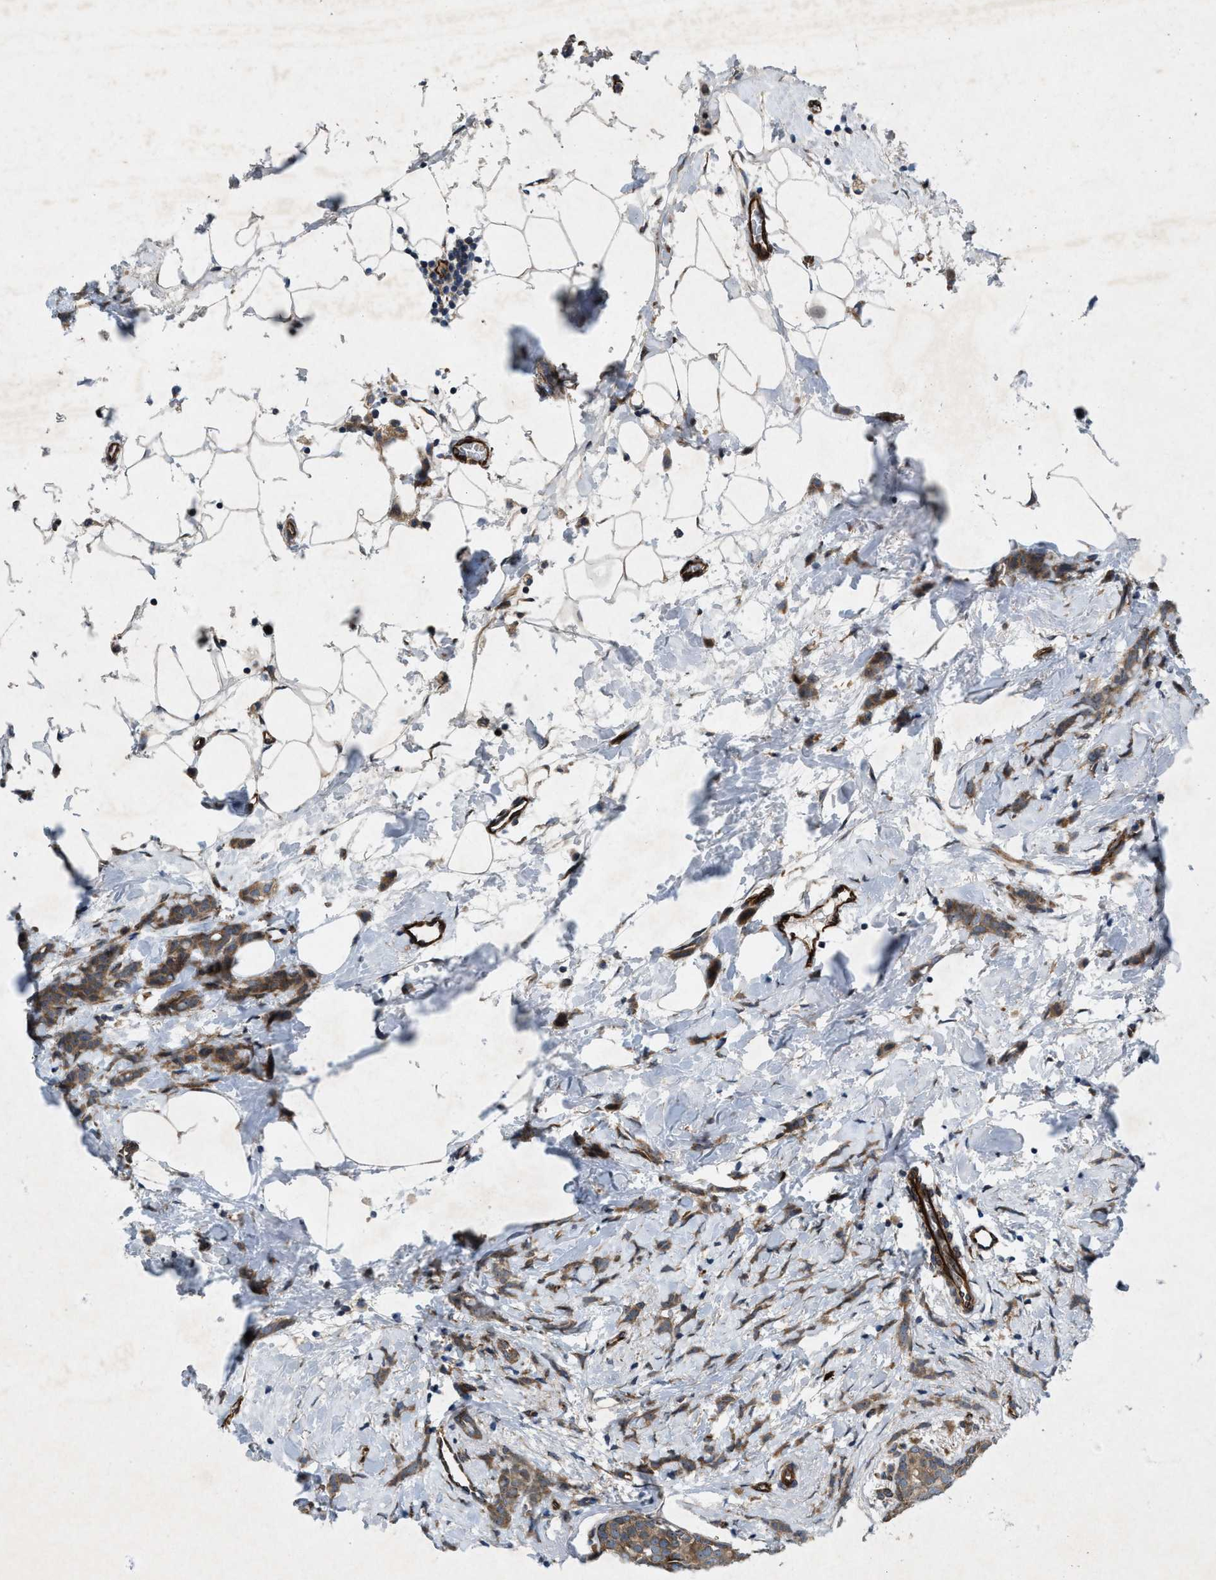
{"staining": {"intensity": "weak", "quantity": ">75%", "location": "cytoplasmic/membranous"}, "tissue": "breast cancer", "cell_type": "Tumor cells", "image_type": "cancer", "snomed": [{"axis": "morphology", "description": "Lobular carcinoma, in situ"}, {"axis": "morphology", "description": "Lobular carcinoma"}, {"axis": "topography", "description": "Breast"}], "caption": "Protein staining of lobular carcinoma (breast) tissue displays weak cytoplasmic/membranous staining in about >75% of tumor cells. Using DAB (3,3'-diaminobenzidine) (brown) and hematoxylin (blue) stains, captured at high magnification using brightfield microscopy.", "gene": "URGCP", "patient": {"sex": "female", "age": 41}}